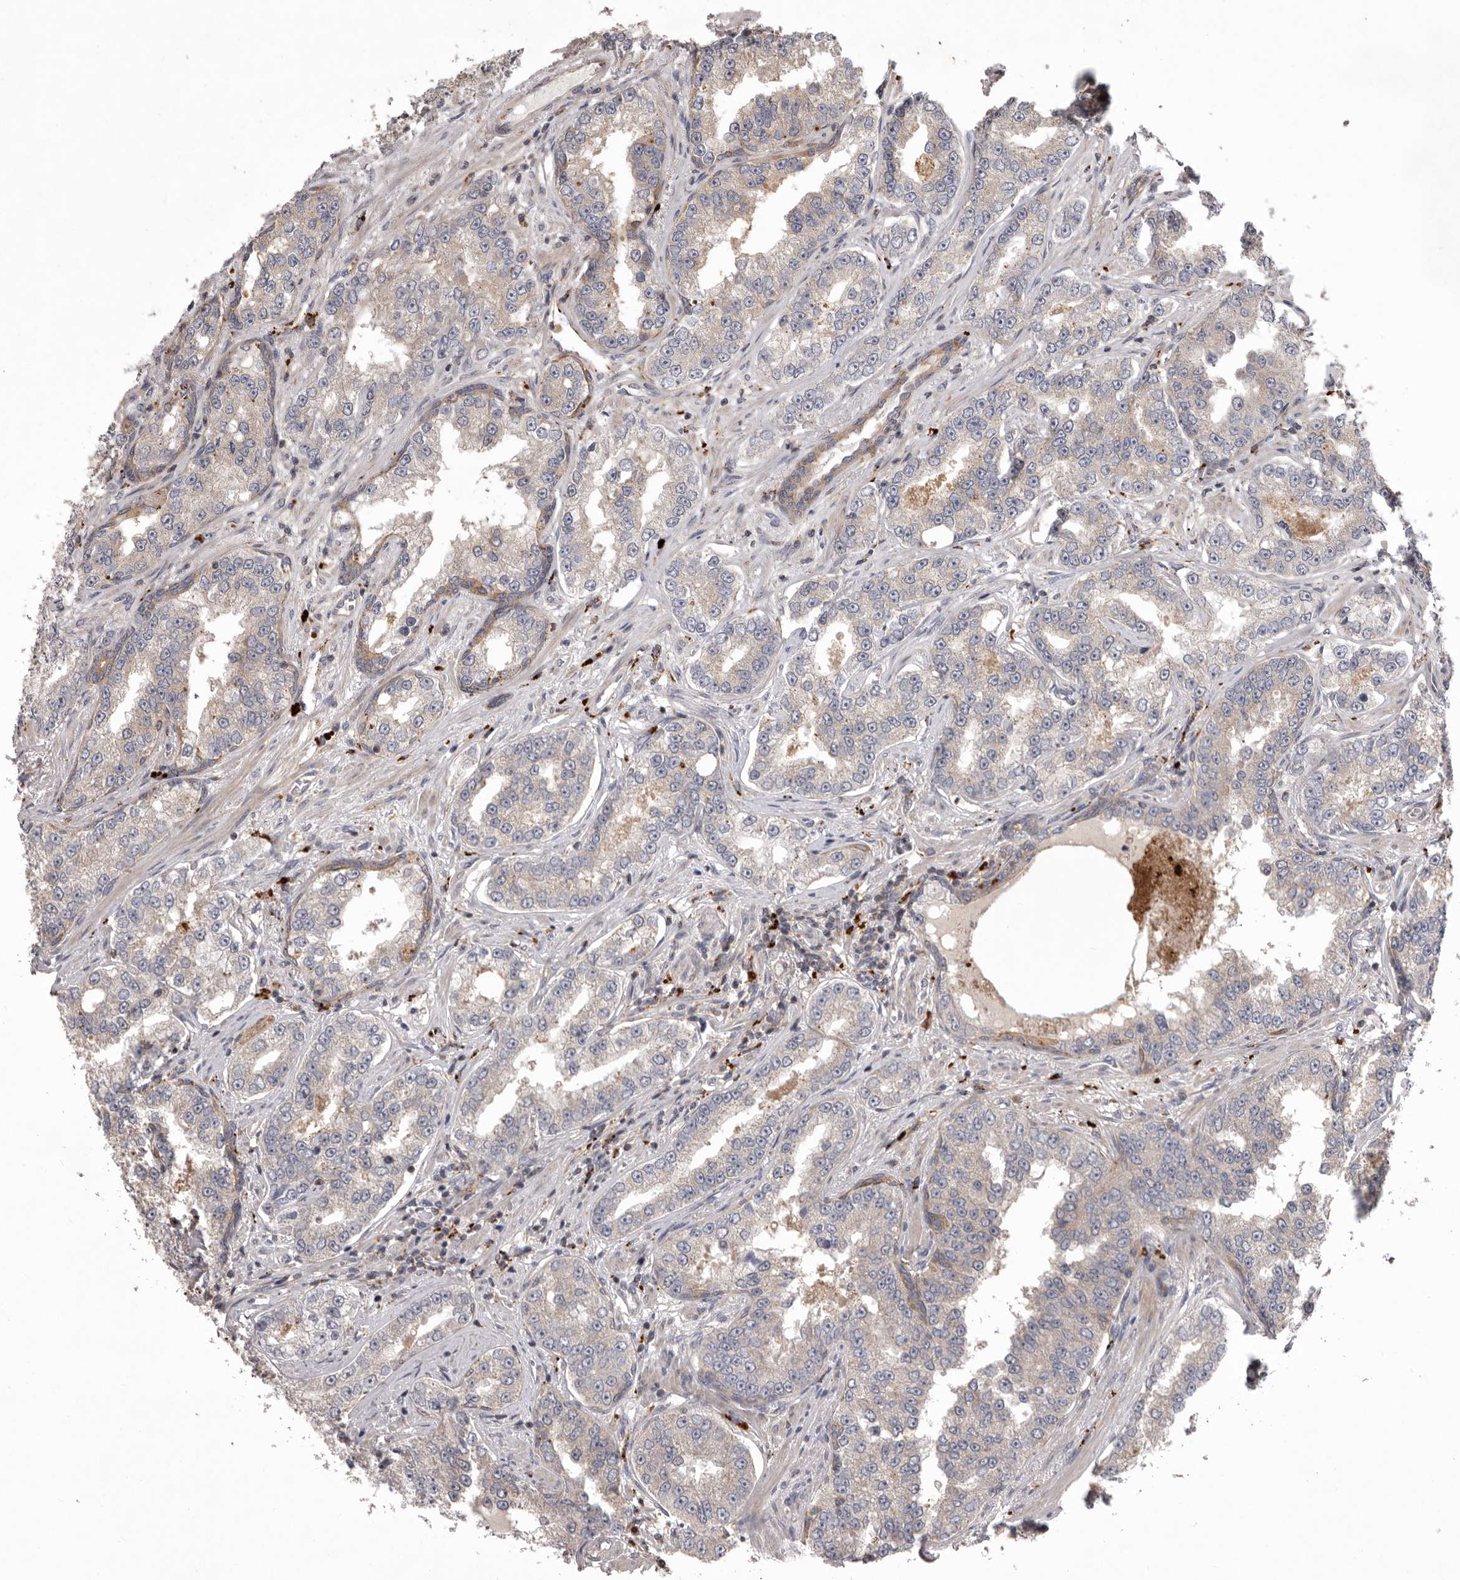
{"staining": {"intensity": "negative", "quantity": "none", "location": "none"}, "tissue": "prostate cancer", "cell_type": "Tumor cells", "image_type": "cancer", "snomed": [{"axis": "morphology", "description": "Normal tissue, NOS"}, {"axis": "morphology", "description": "Adenocarcinoma, High grade"}, {"axis": "topography", "description": "Prostate"}], "caption": "IHC of prostate high-grade adenocarcinoma exhibits no positivity in tumor cells.", "gene": "WDR47", "patient": {"sex": "male", "age": 83}}